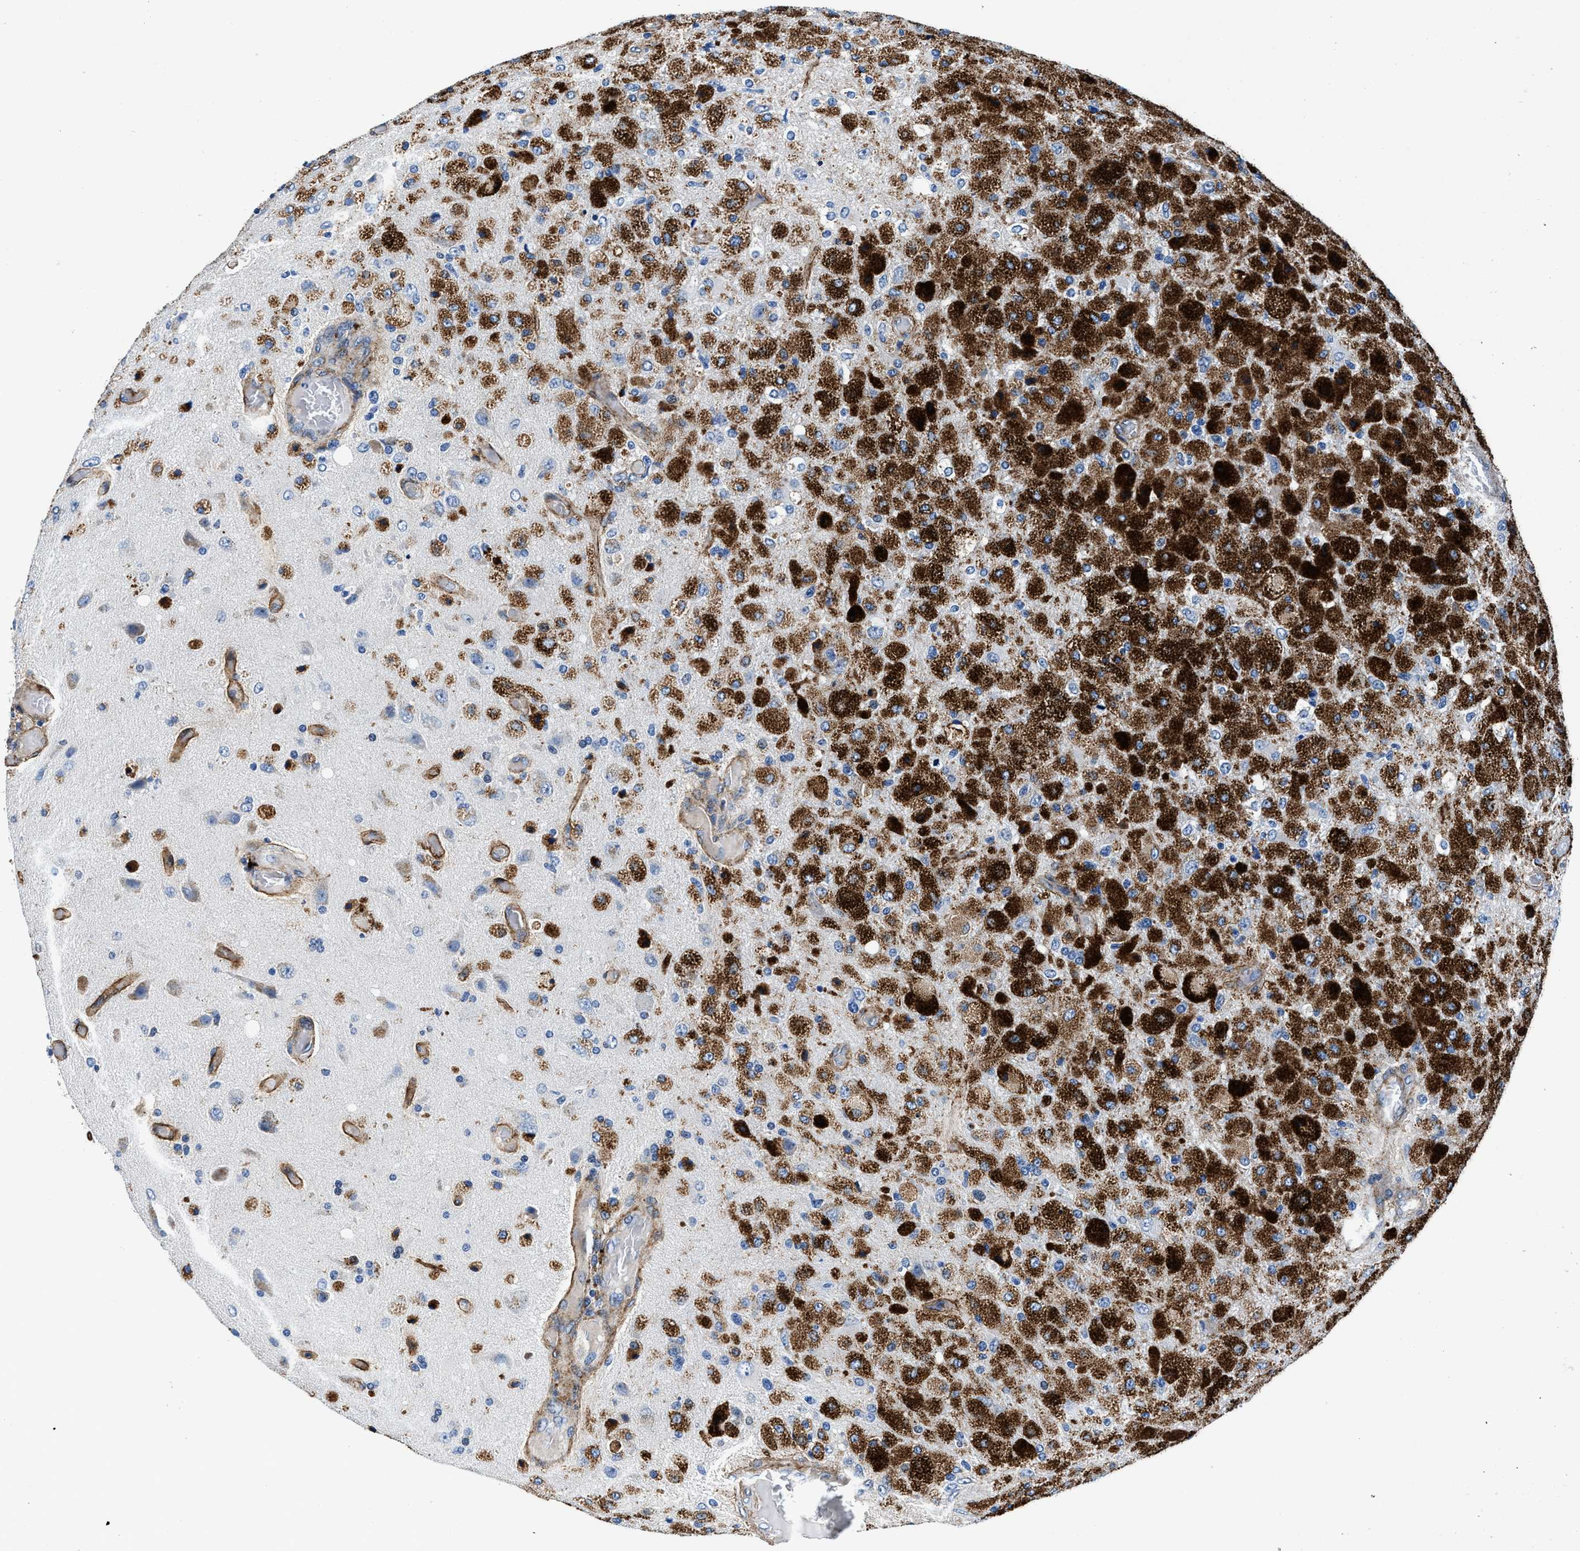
{"staining": {"intensity": "strong", "quantity": "25%-75%", "location": "cytoplasmic/membranous"}, "tissue": "glioma", "cell_type": "Tumor cells", "image_type": "cancer", "snomed": [{"axis": "morphology", "description": "Normal tissue, NOS"}, {"axis": "morphology", "description": "Glioma, malignant, High grade"}, {"axis": "topography", "description": "Cerebral cortex"}], "caption": "High-magnification brightfield microscopy of malignant high-grade glioma stained with DAB (brown) and counterstained with hematoxylin (blue). tumor cells exhibit strong cytoplasmic/membranous staining is appreciated in approximately25%-75% of cells.", "gene": "DAG1", "patient": {"sex": "male", "age": 77}}